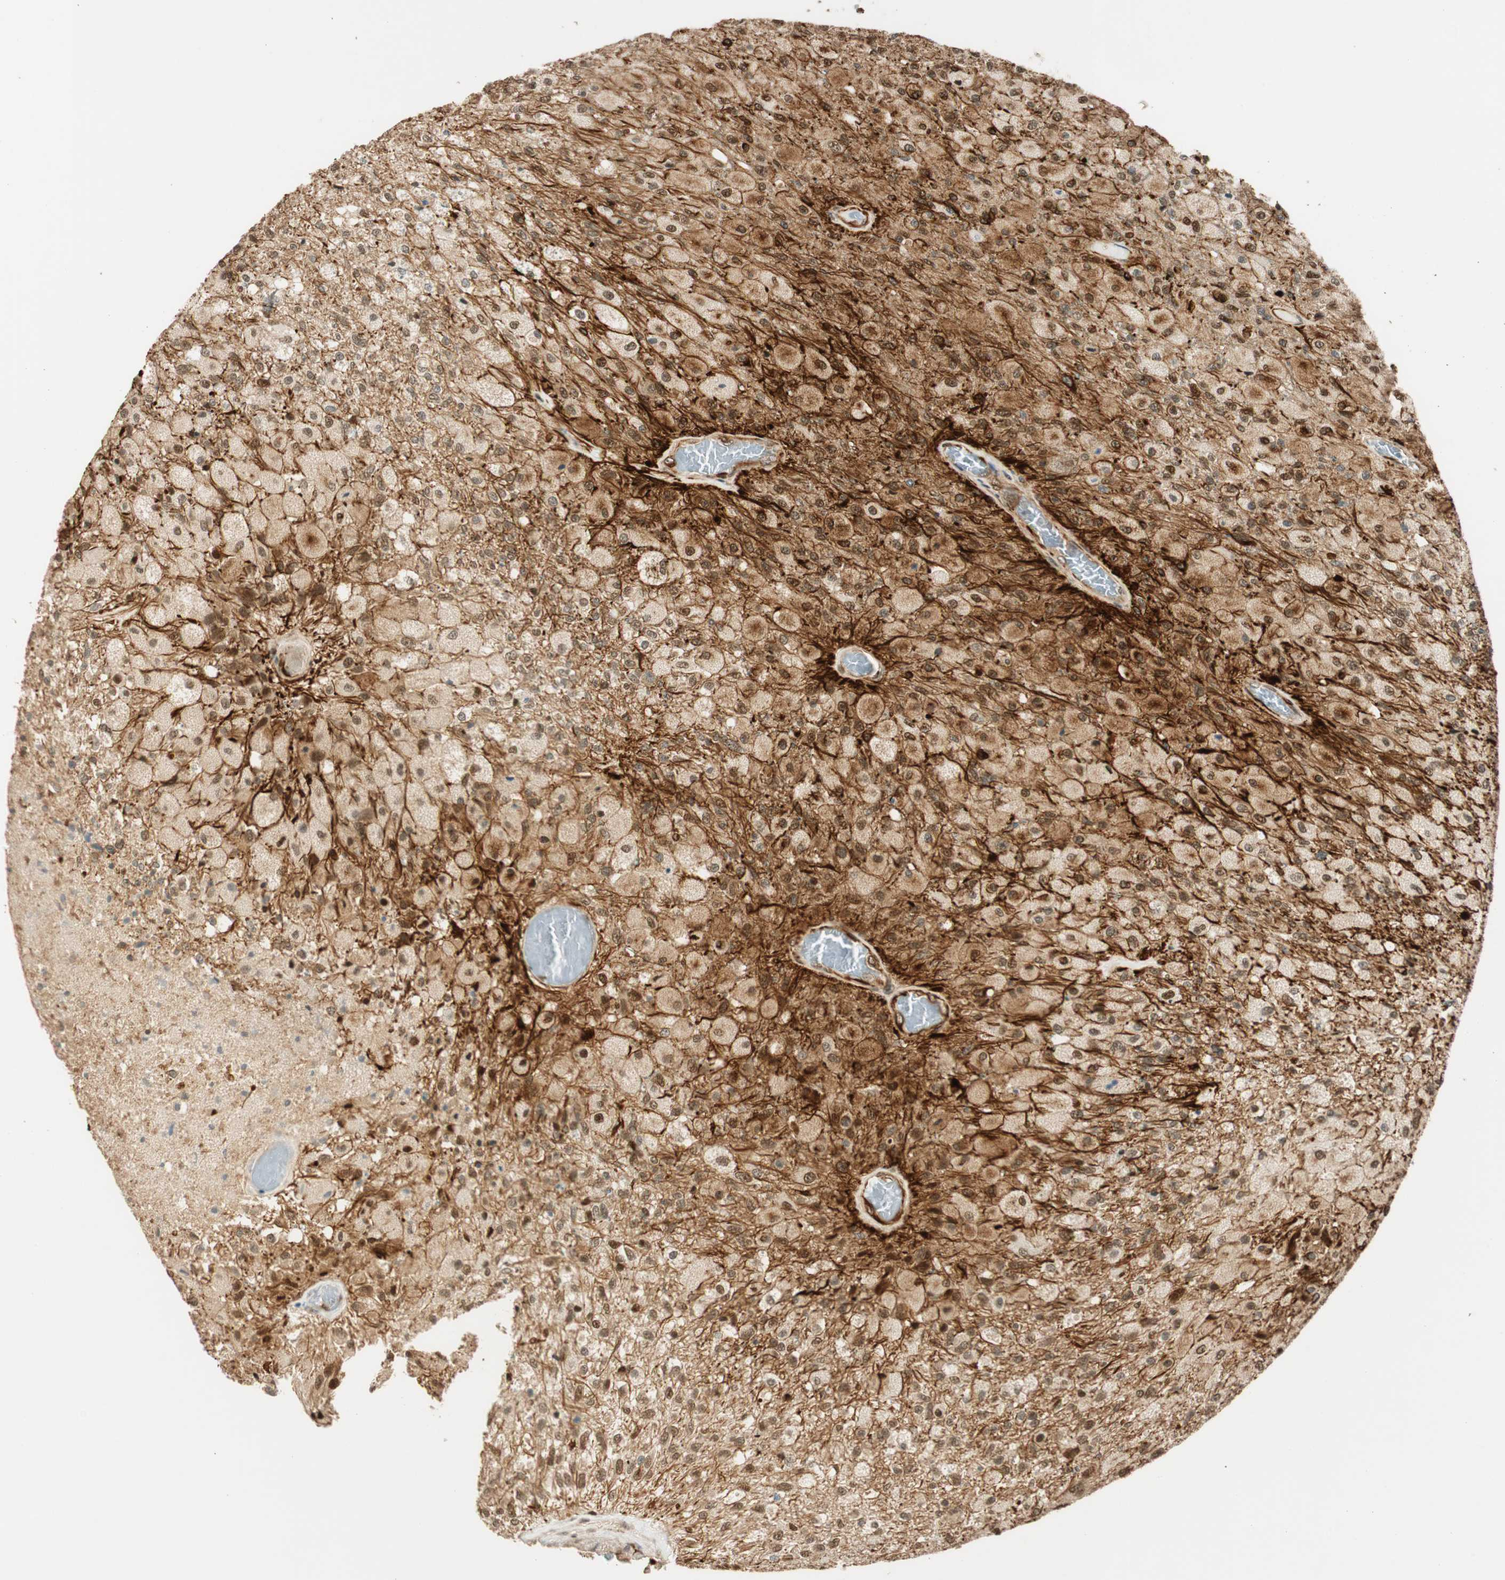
{"staining": {"intensity": "strong", "quantity": "25%-75%", "location": "cytoplasmic/membranous,nuclear"}, "tissue": "glioma", "cell_type": "Tumor cells", "image_type": "cancer", "snomed": [{"axis": "morphology", "description": "Normal tissue, NOS"}, {"axis": "morphology", "description": "Glioma, malignant, High grade"}, {"axis": "topography", "description": "Cerebral cortex"}], "caption": "Immunohistochemical staining of human malignant glioma (high-grade) demonstrates high levels of strong cytoplasmic/membranous and nuclear positivity in approximately 25%-75% of tumor cells.", "gene": "NES", "patient": {"sex": "male", "age": 77}}